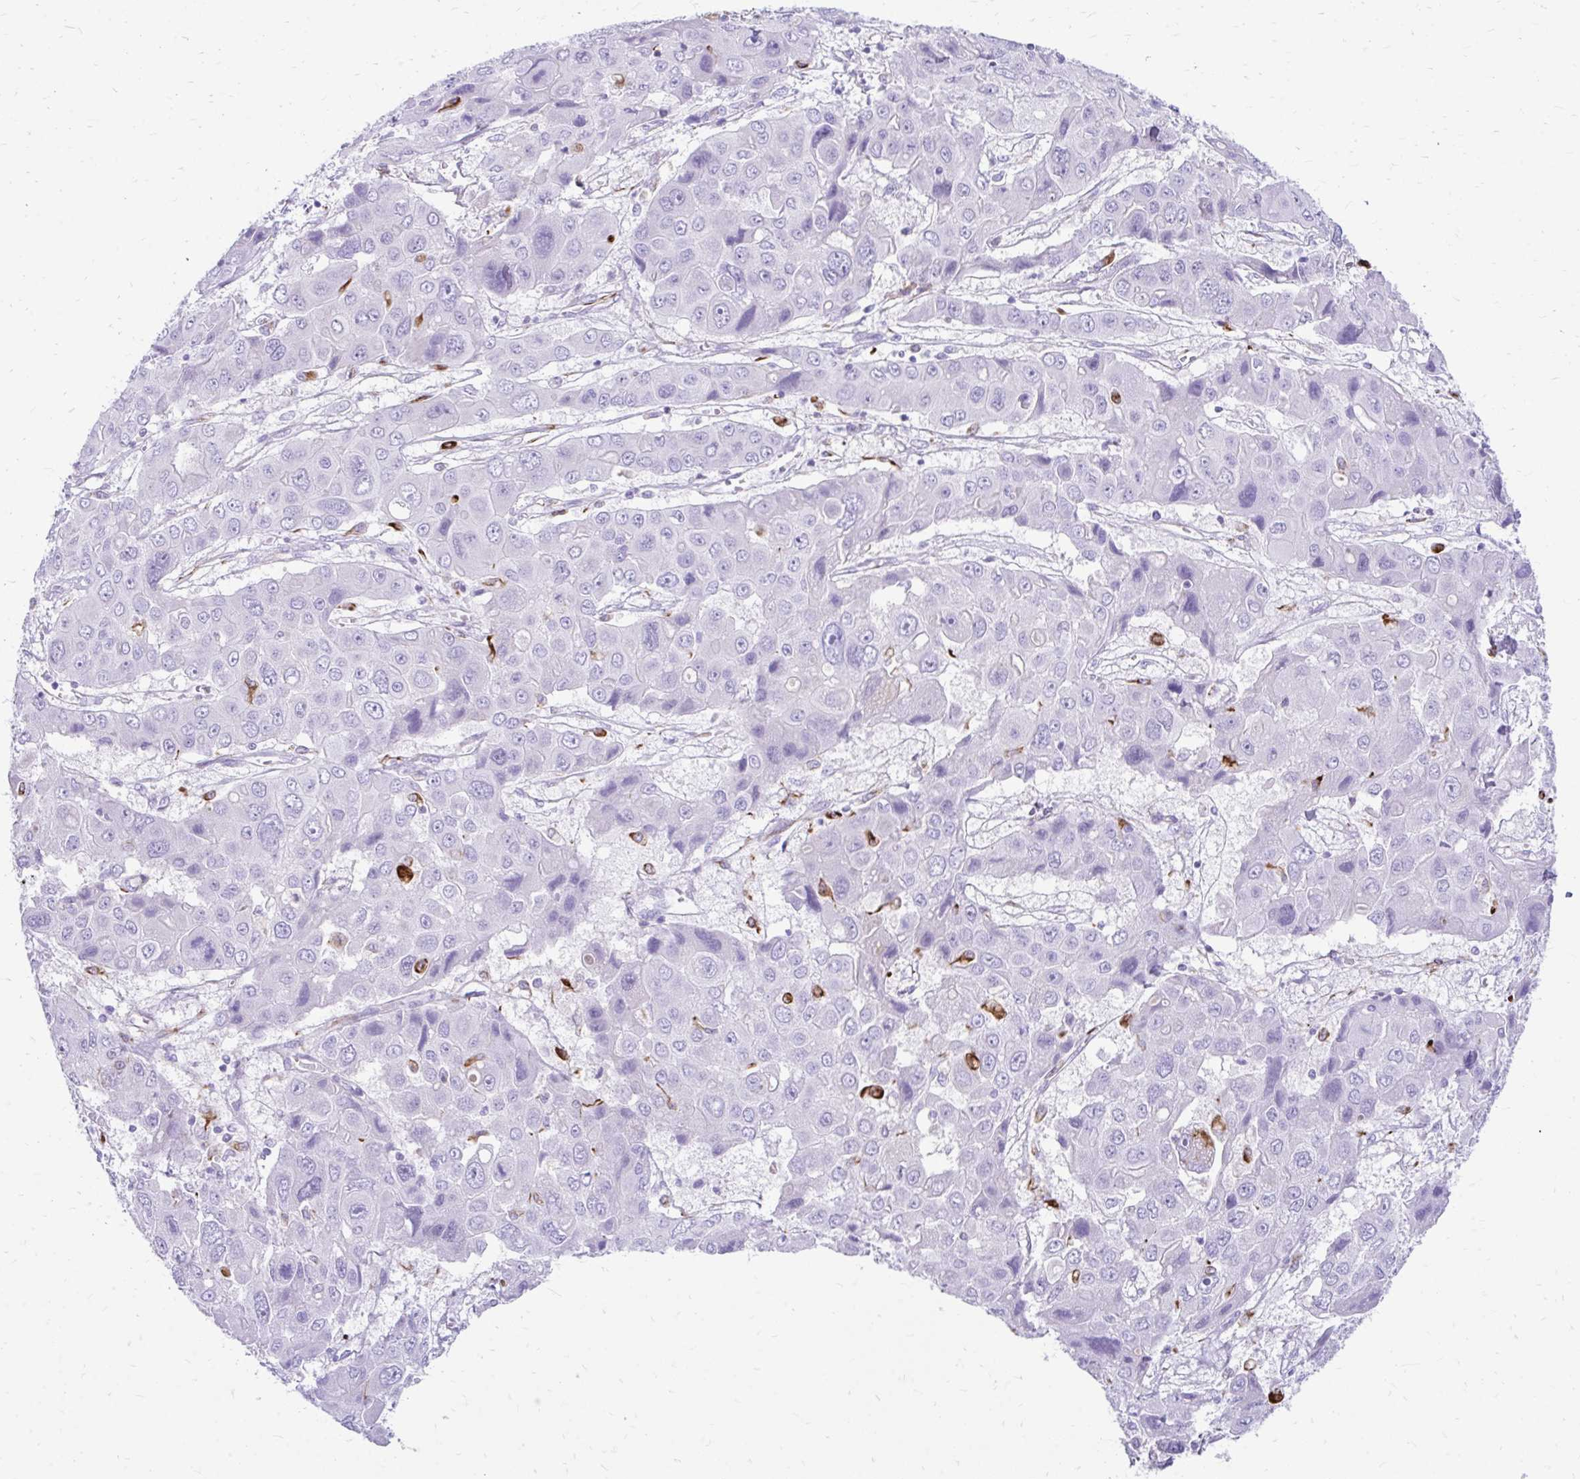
{"staining": {"intensity": "negative", "quantity": "none", "location": "none"}, "tissue": "liver cancer", "cell_type": "Tumor cells", "image_type": "cancer", "snomed": [{"axis": "morphology", "description": "Cholangiocarcinoma"}, {"axis": "topography", "description": "Liver"}], "caption": "This is a micrograph of IHC staining of liver cancer, which shows no positivity in tumor cells. The staining is performed using DAB (3,3'-diaminobenzidine) brown chromogen with nuclei counter-stained in using hematoxylin.", "gene": "ZNF699", "patient": {"sex": "male", "age": 67}}